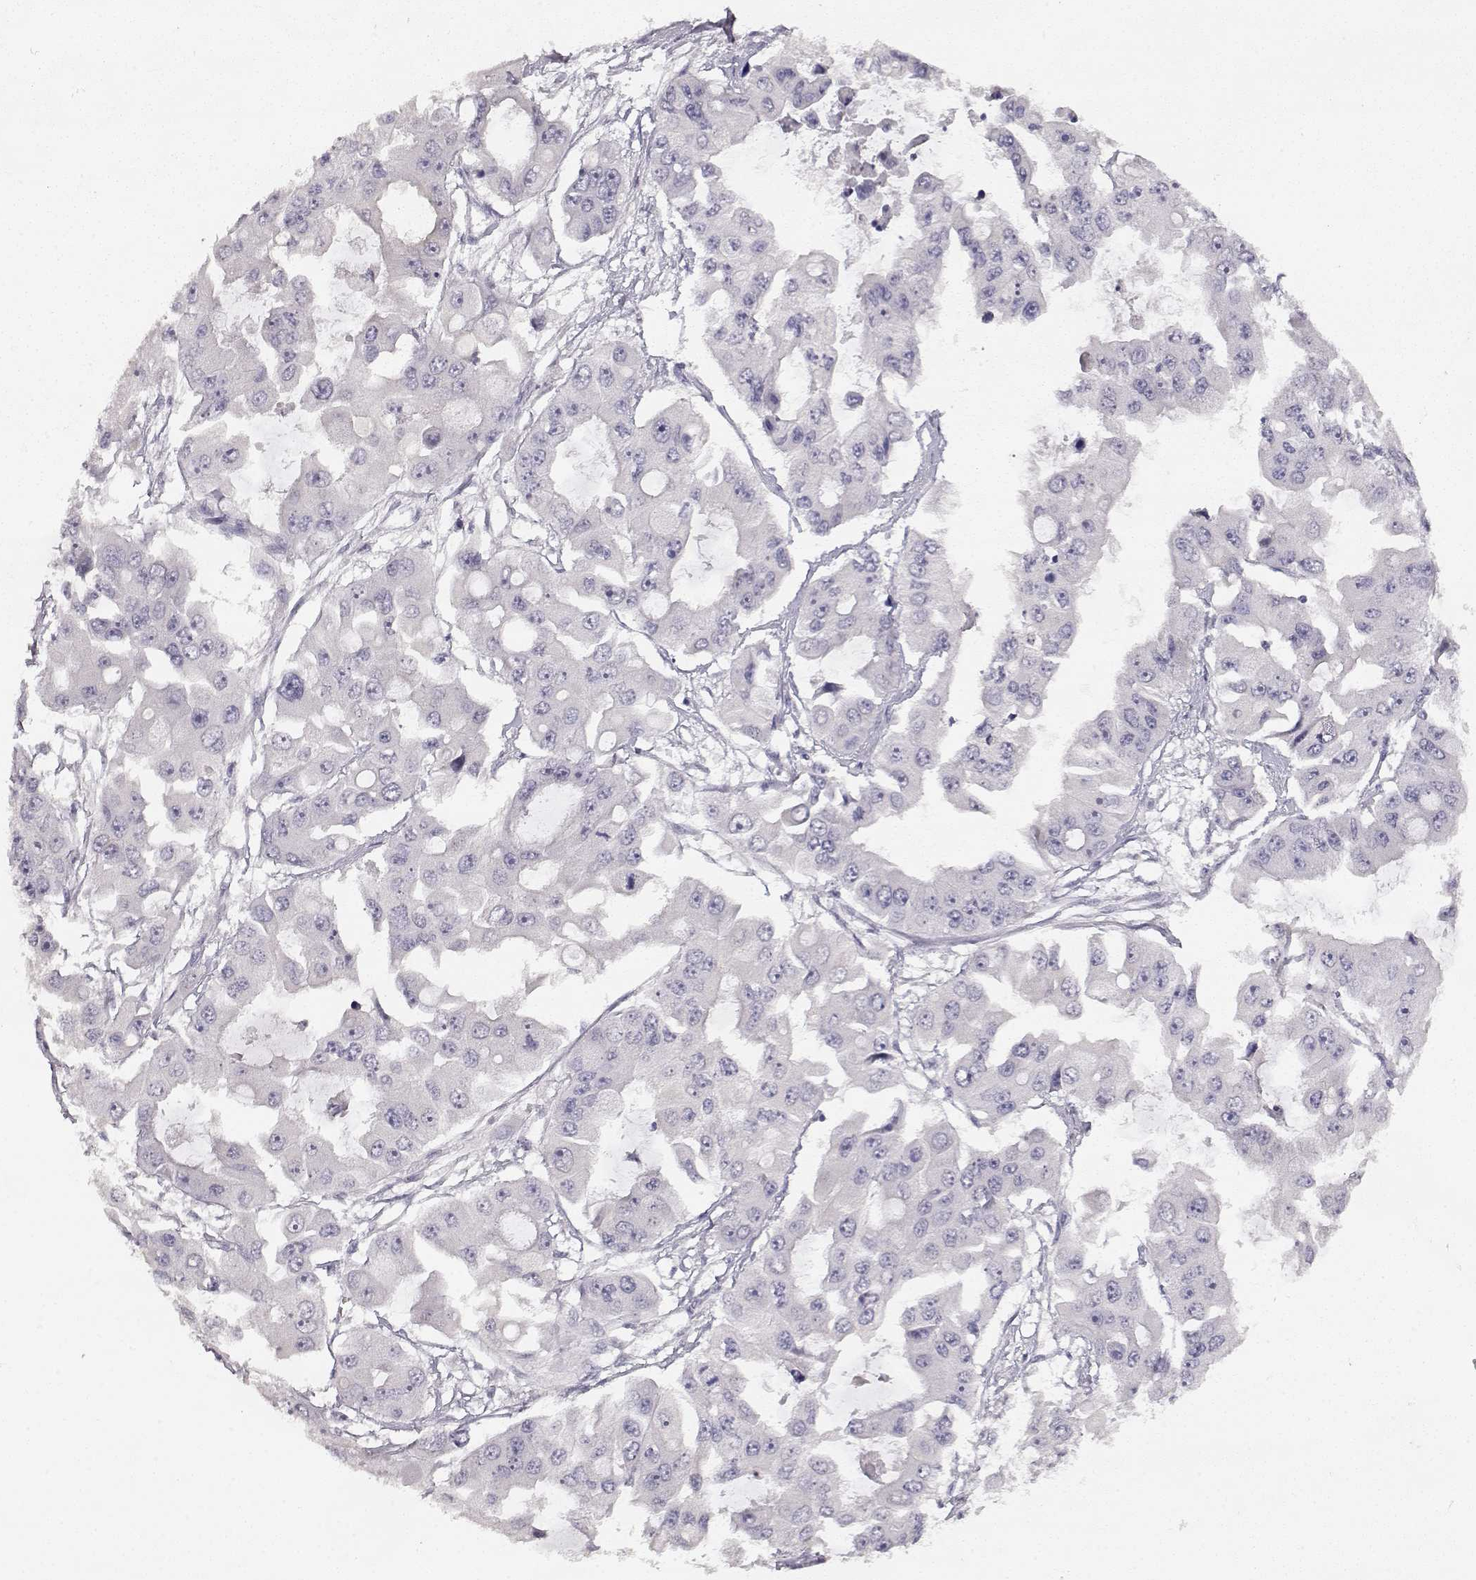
{"staining": {"intensity": "negative", "quantity": "none", "location": "none"}, "tissue": "ovarian cancer", "cell_type": "Tumor cells", "image_type": "cancer", "snomed": [{"axis": "morphology", "description": "Cystadenocarcinoma, serous, NOS"}, {"axis": "topography", "description": "Ovary"}], "caption": "Ovarian serous cystadenocarcinoma was stained to show a protein in brown. There is no significant expression in tumor cells.", "gene": "TPH2", "patient": {"sex": "female", "age": 56}}